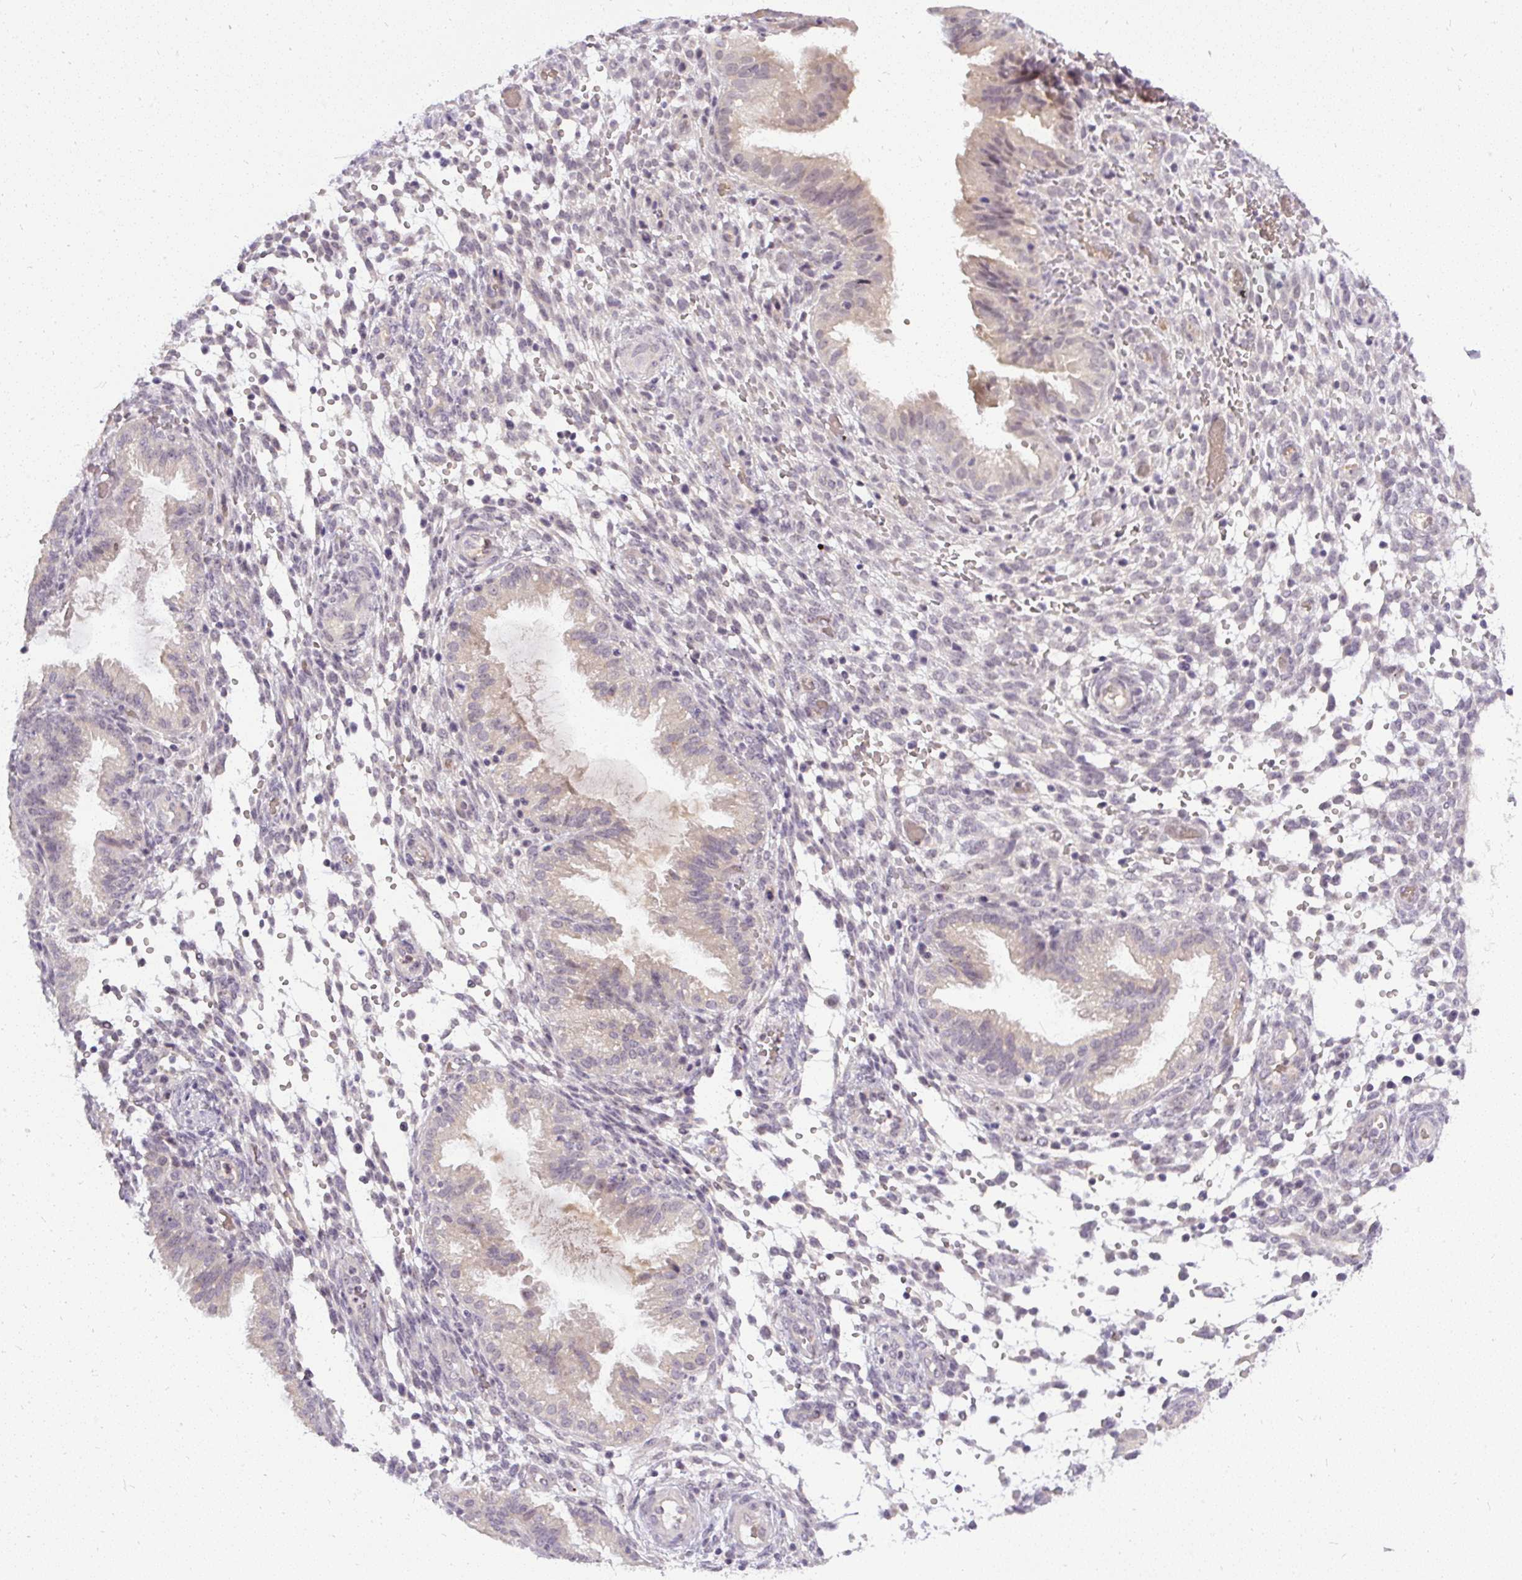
{"staining": {"intensity": "negative", "quantity": "none", "location": "none"}, "tissue": "endometrium", "cell_type": "Cells in endometrial stroma", "image_type": "normal", "snomed": [{"axis": "morphology", "description": "Normal tissue, NOS"}, {"axis": "topography", "description": "Endometrium"}], "caption": "High magnification brightfield microscopy of benign endometrium stained with DAB (3,3'-diaminobenzidine) (brown) and counterstained with hematoxylin (blue): cells in endometrial stroma show no significant positivity. The staining is performed using DAB (3,3'-diaminobenzidine) brown chromogen with nuclei counter-stained in using hematoxylin.", "gene": "FAM117B", "patient": {"sex": "female", "age": 33}}